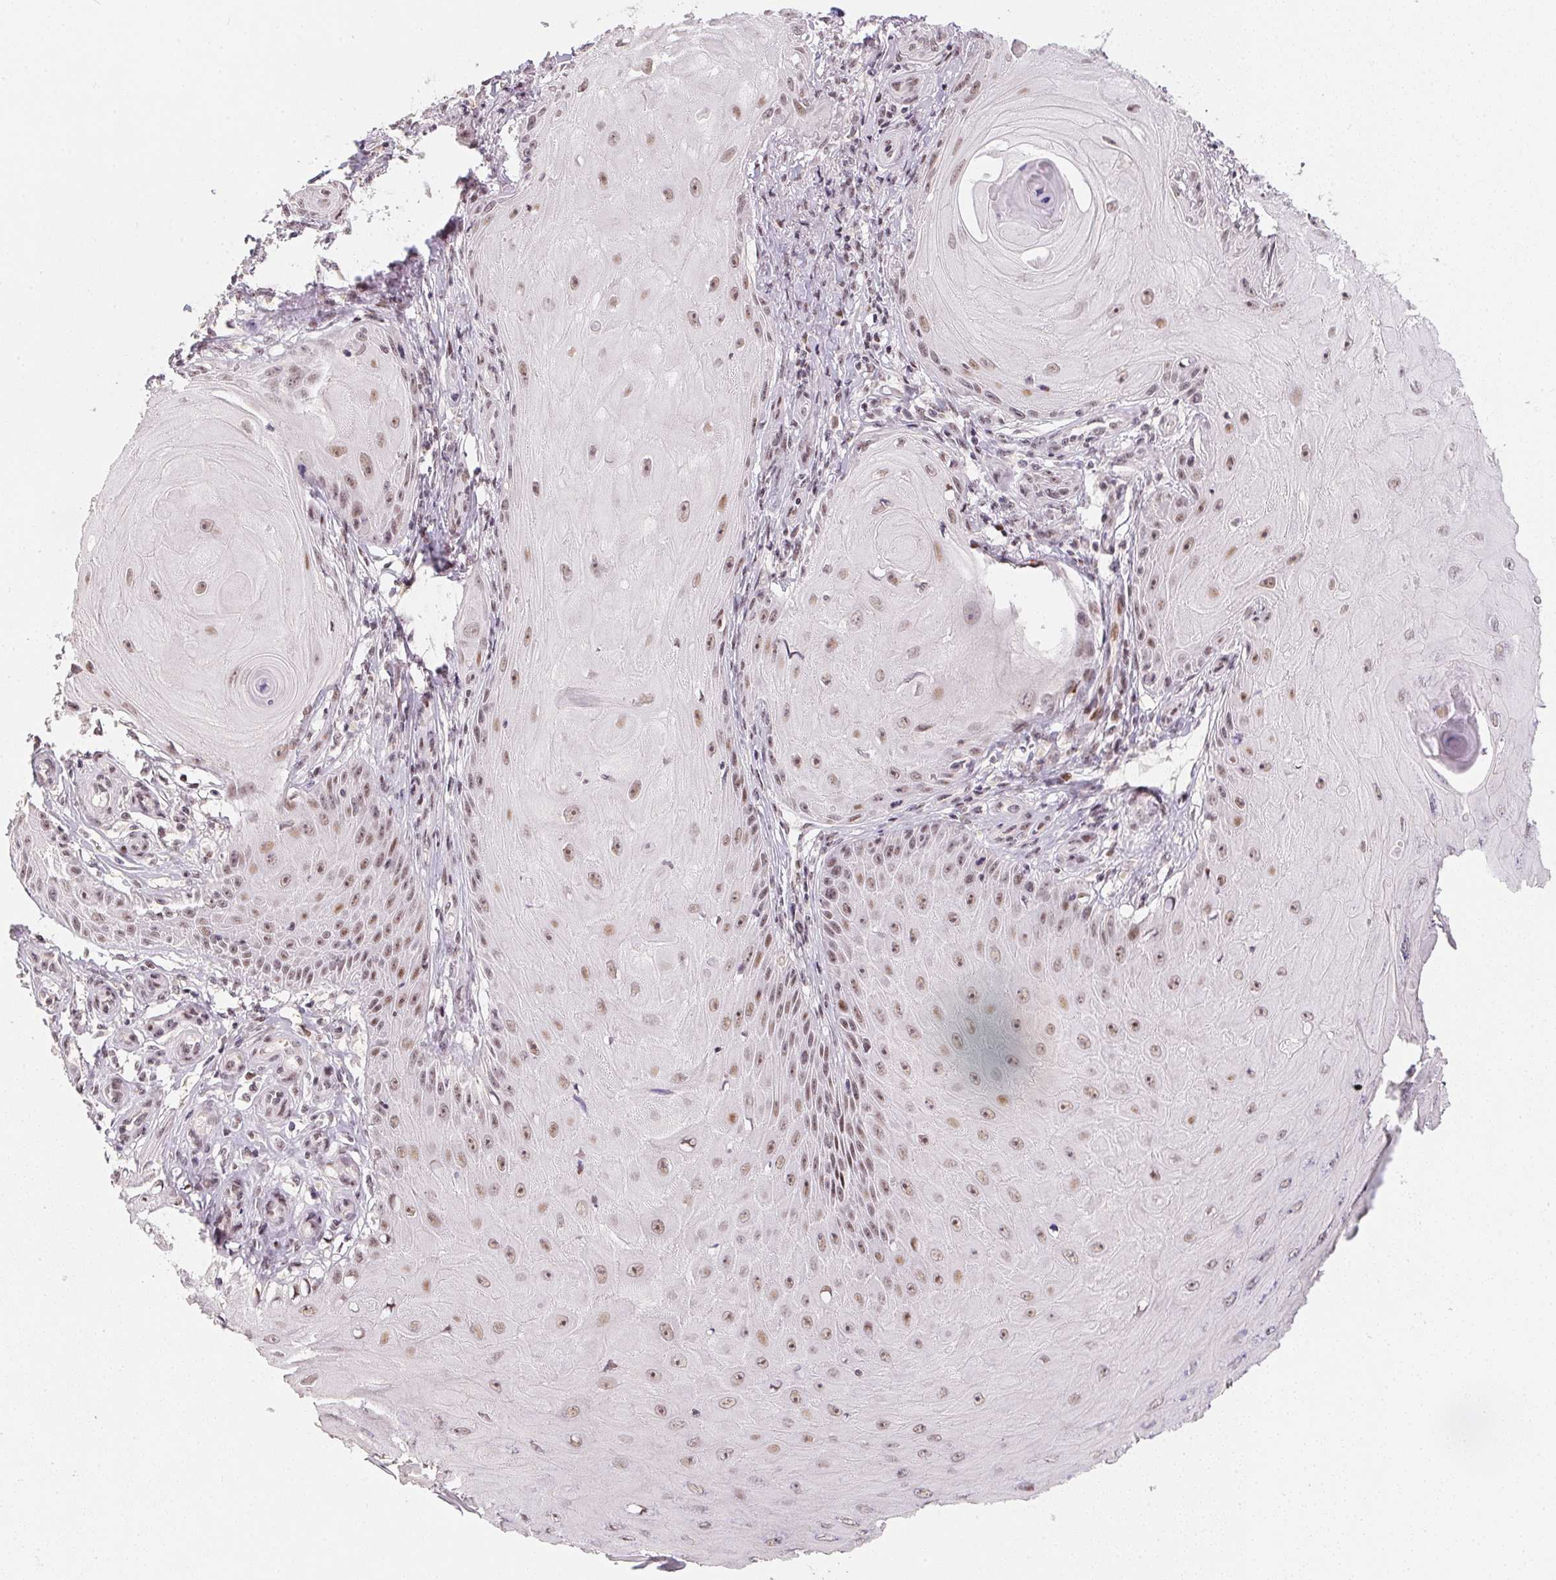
{"staining": {"intensity": "weak", "quantity": "25%-75%", "location": "nuclear"}, "tissue": "skin cancer", "cell_type": "Tumor cells", "image_type": "cancer", "snomed": [{"axis": "morphology", "description": "Squamous cell carcinoma, NOS"}, {"axis": "topography", "description": "Skin"}], "caption": "This micrograph reveals IHC staining of human skin cancer (squamous cell carcinoma), with low weak nuclear staining in about 25%-75% of tumor cells.", "gene": "KDM4D", "patient": {"sex": "female", "age": 77}}